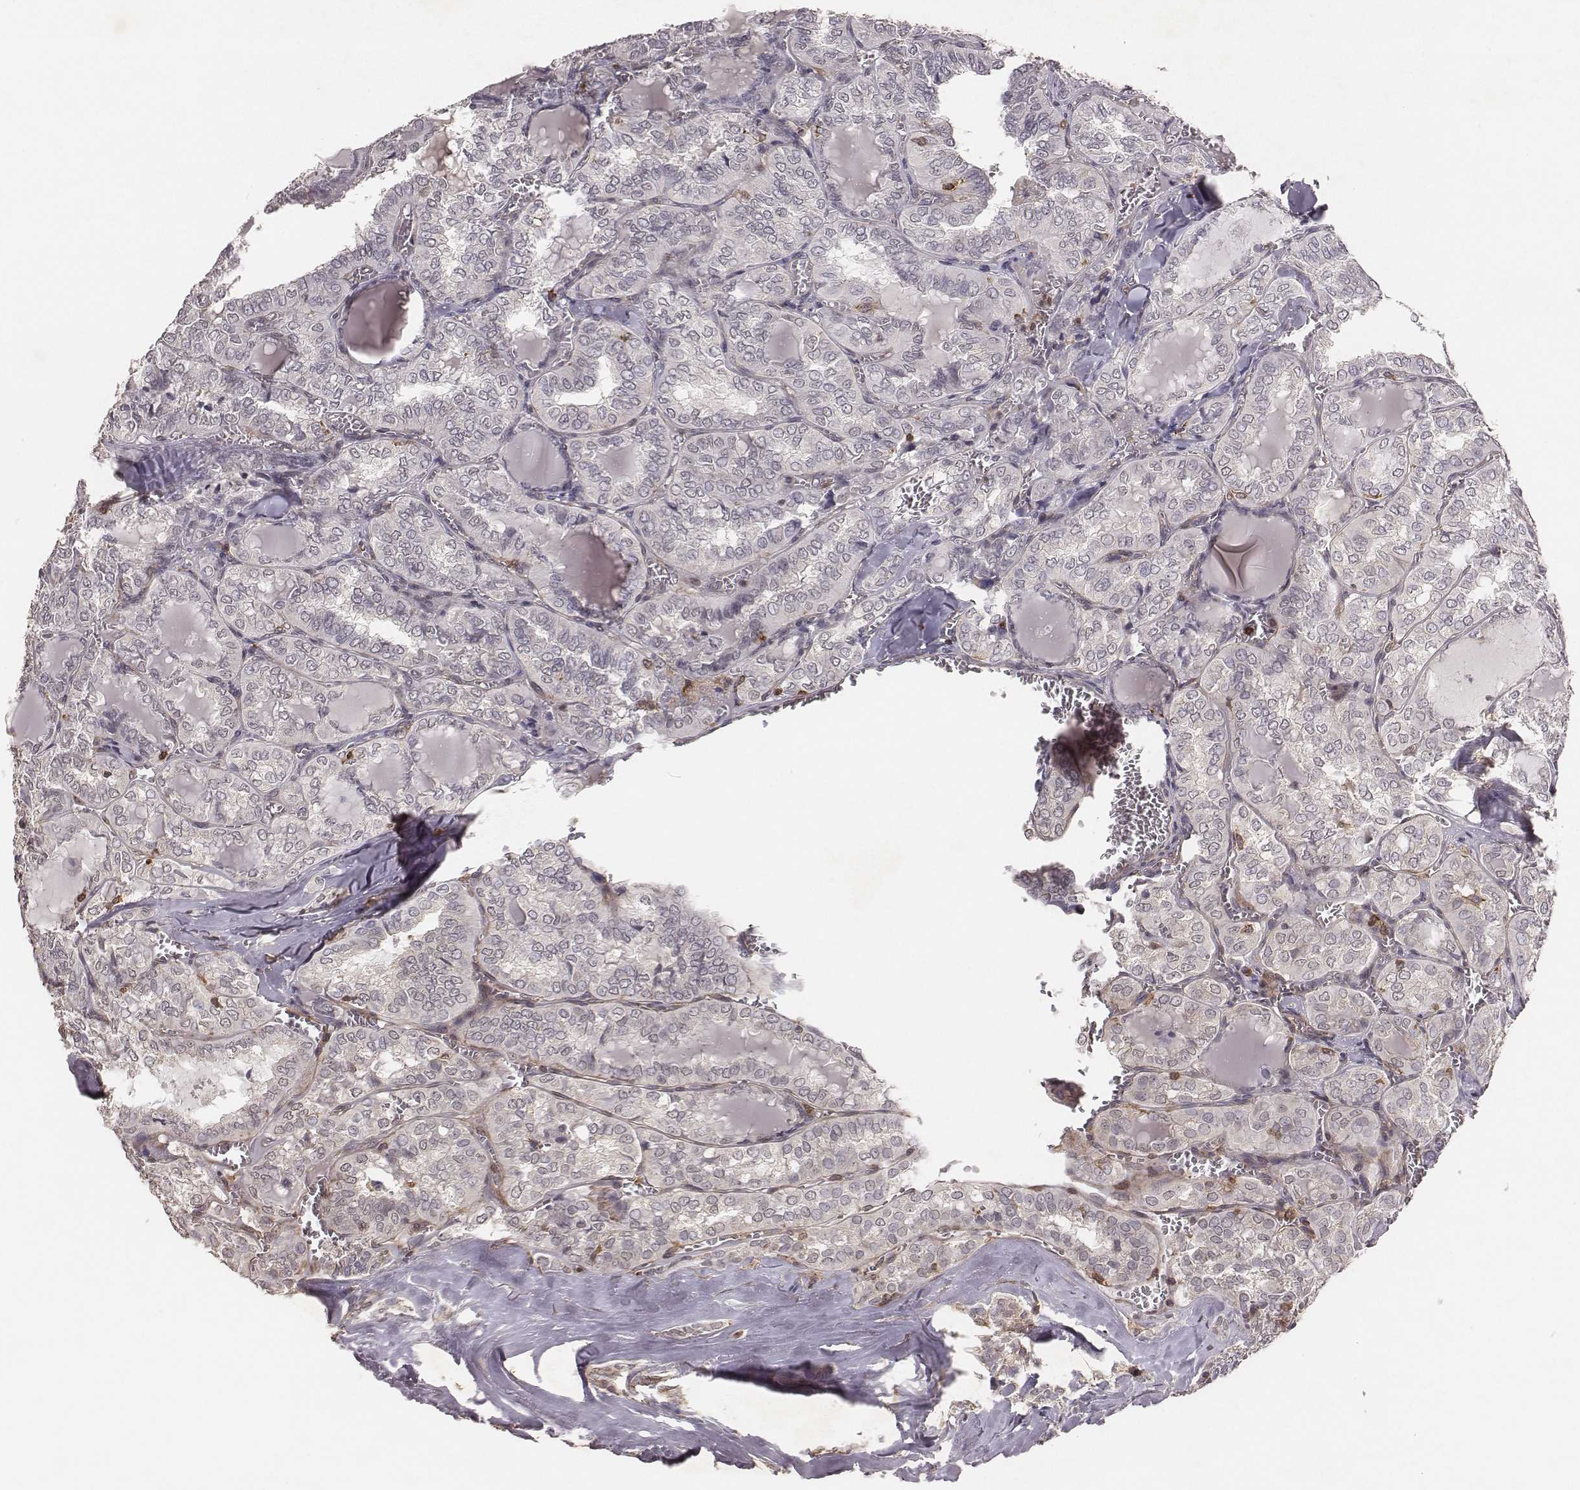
{"staining": {"intensity": "negative", "quantity": "none", "location": "none"}, "tissue": "thyroid cancer", "cell_type": "Tumor cells", "image_type": "cancer", "snomed": [{"axis": "morphology", "description": "Papillary adenocarcinoma, NOS"}, {"axis": "topography", "description": "Thyroid gland"}], "caption": "IHC of thyroid cancer (papillary adenocarcinoma) reveals no staining in tumor cells. (Stains: DAB (3,3'-diaminobenzidine) immunohistochemistry (IHC) with hematoxylin counter stain, Microscopy: brightfield microscopy at high magnification).", "gene": "PILRA", "patient": {"sex": "female", "age": 41}}